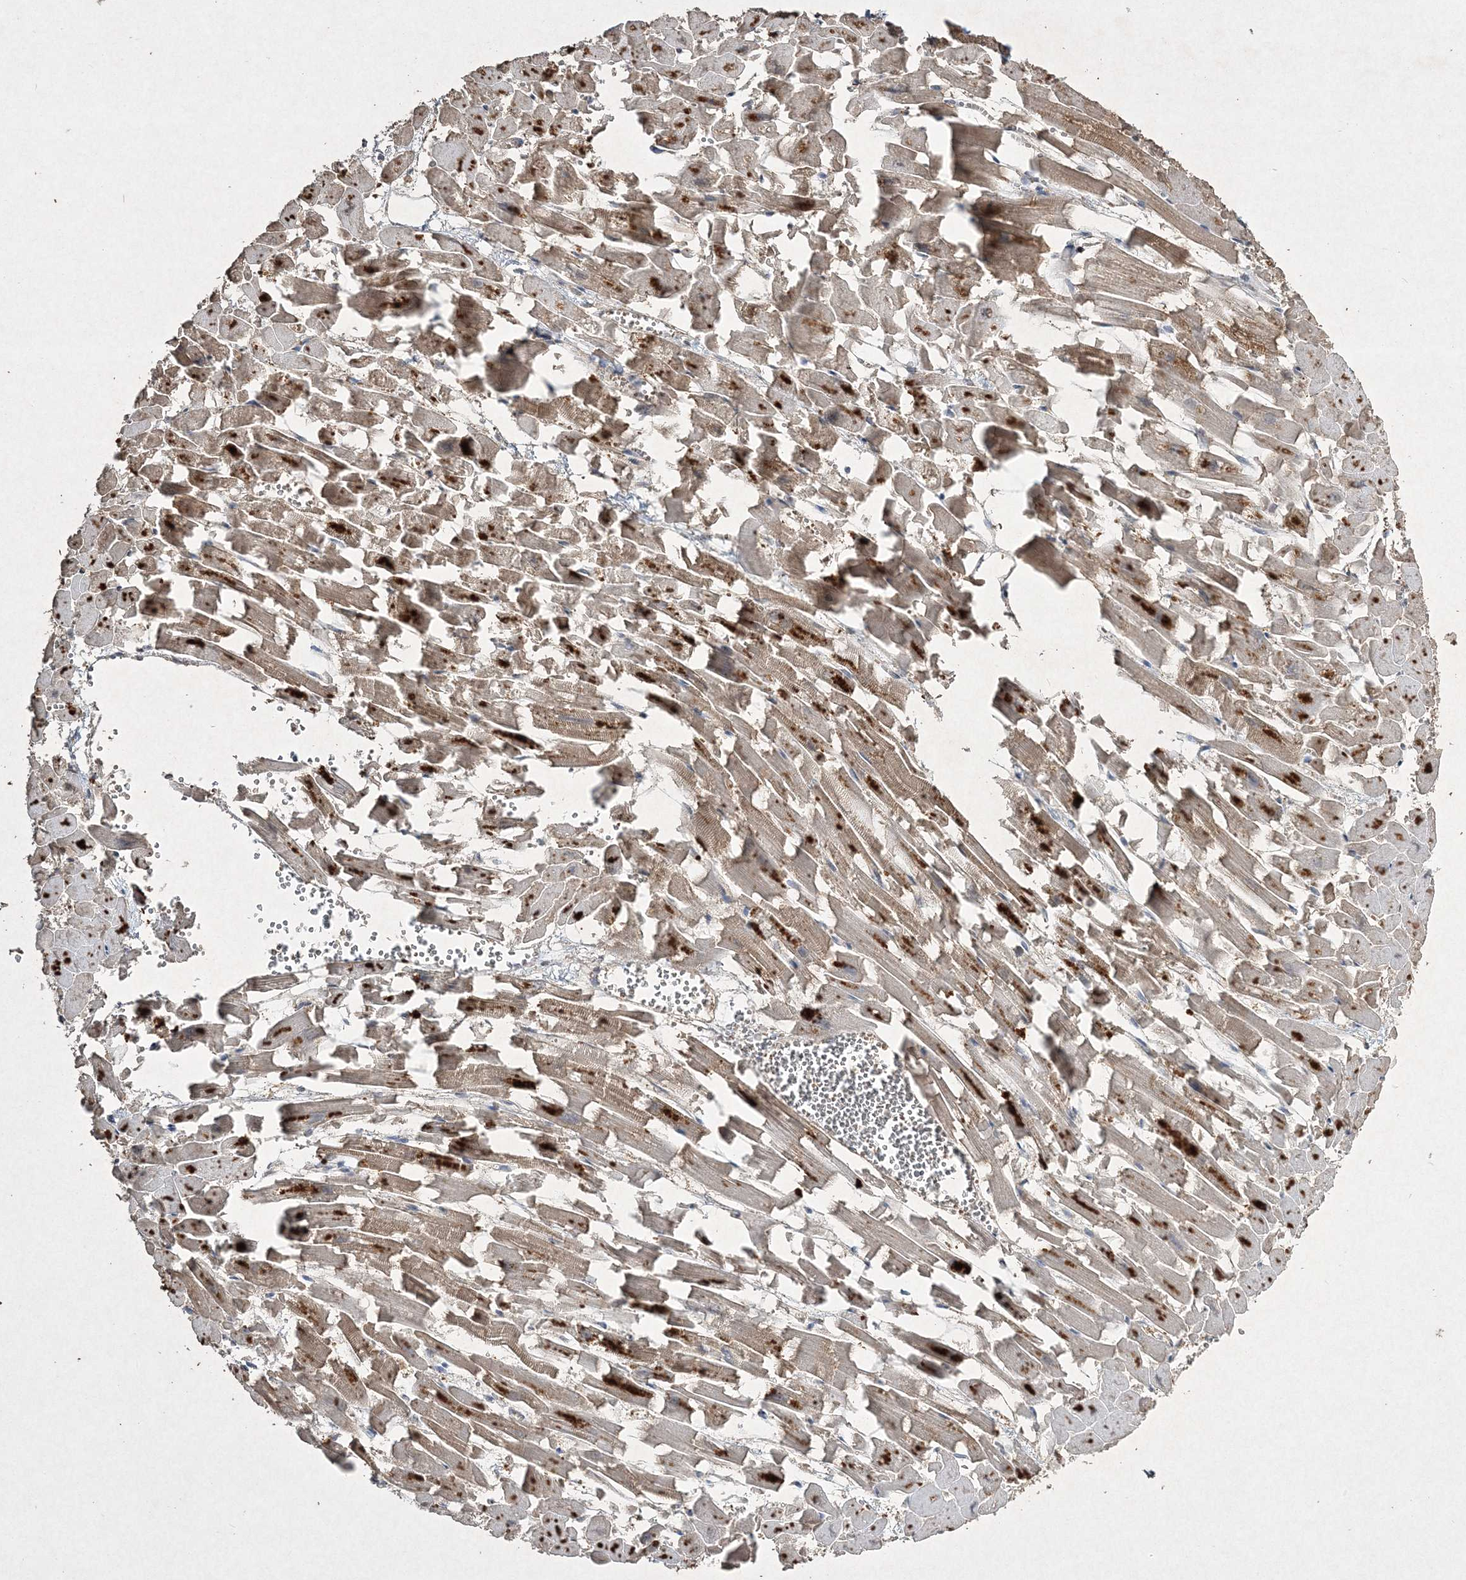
{"staining": {"intensity": "moderate", "quantity": "25%-75%", "location": "cytoplasmic/membranous"}, "tissue": "heart muscle", "cell_type": "Cardiomyocytes", "image_type": "normal", "snomed": [{"axis": "morphology", "description": "Normal tissue, NOS"}, {"axis": "topography", "description": "Heart"}], "caption": "Protein staining reveals moderate cytoplasmic/membranous positivity in about 25%-75% of cardiomyocytes in unremarkable heart muscle.", "gene": "GRSF1", "patient": {"sex": "female", "age": 64}}